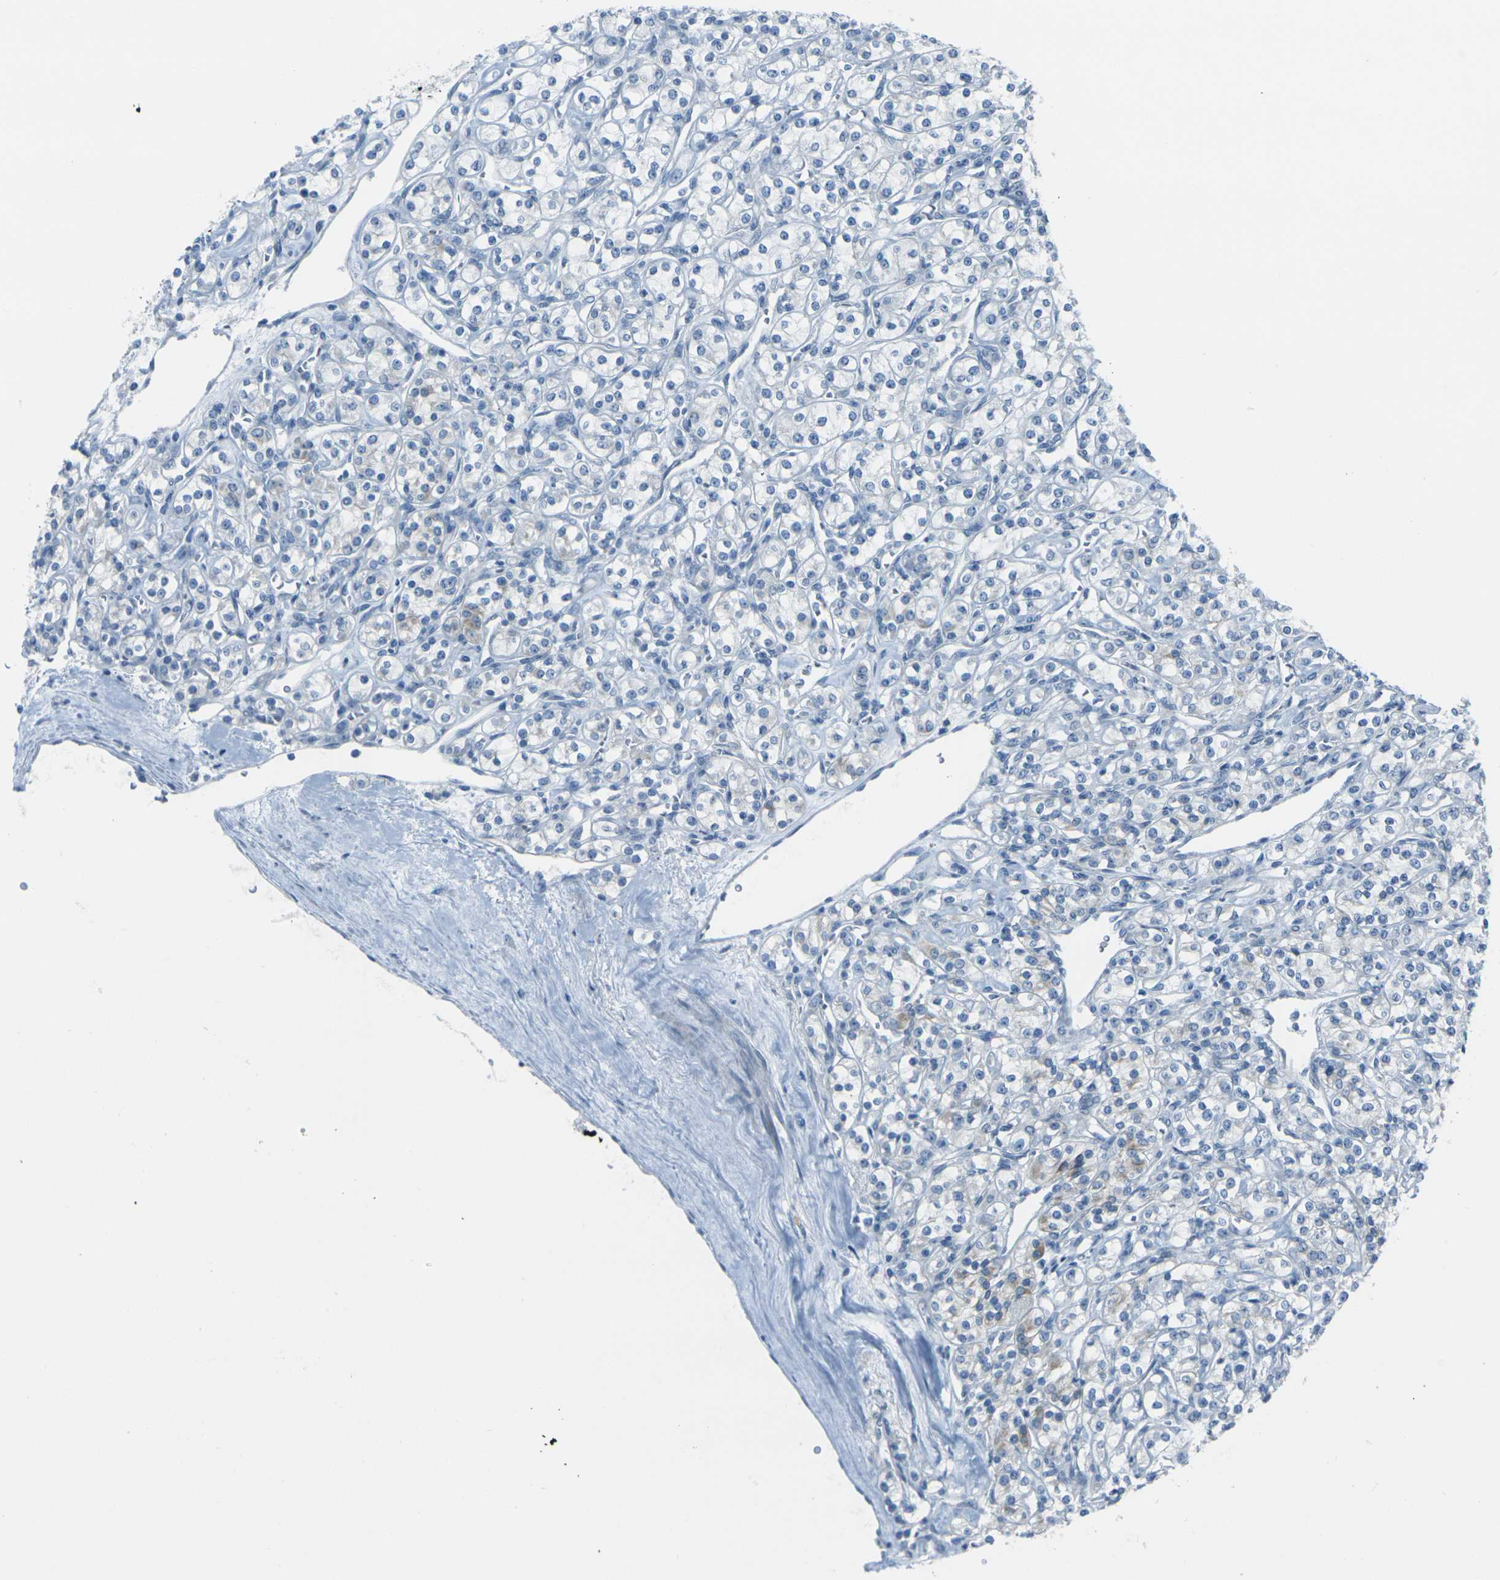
{"staining": {"intensity": "negative", "quantity": "none", "location": "none"}, "tissue": "renal cancer", "cell_type": "Tumor cells", "image_type": "cancer", "snomed": [{"axis": "morphology", "description": "Adenocarcinoma, NOS"}, {"axis": "topography", "description": "Kidney"}], "caption": "Immunohistochemical staining of human adenocarcinoma (renal) reveals no significant expression in tumor cells.", "gene": "ANKRD46", "patient": {"sex": "male", "age": 77}}